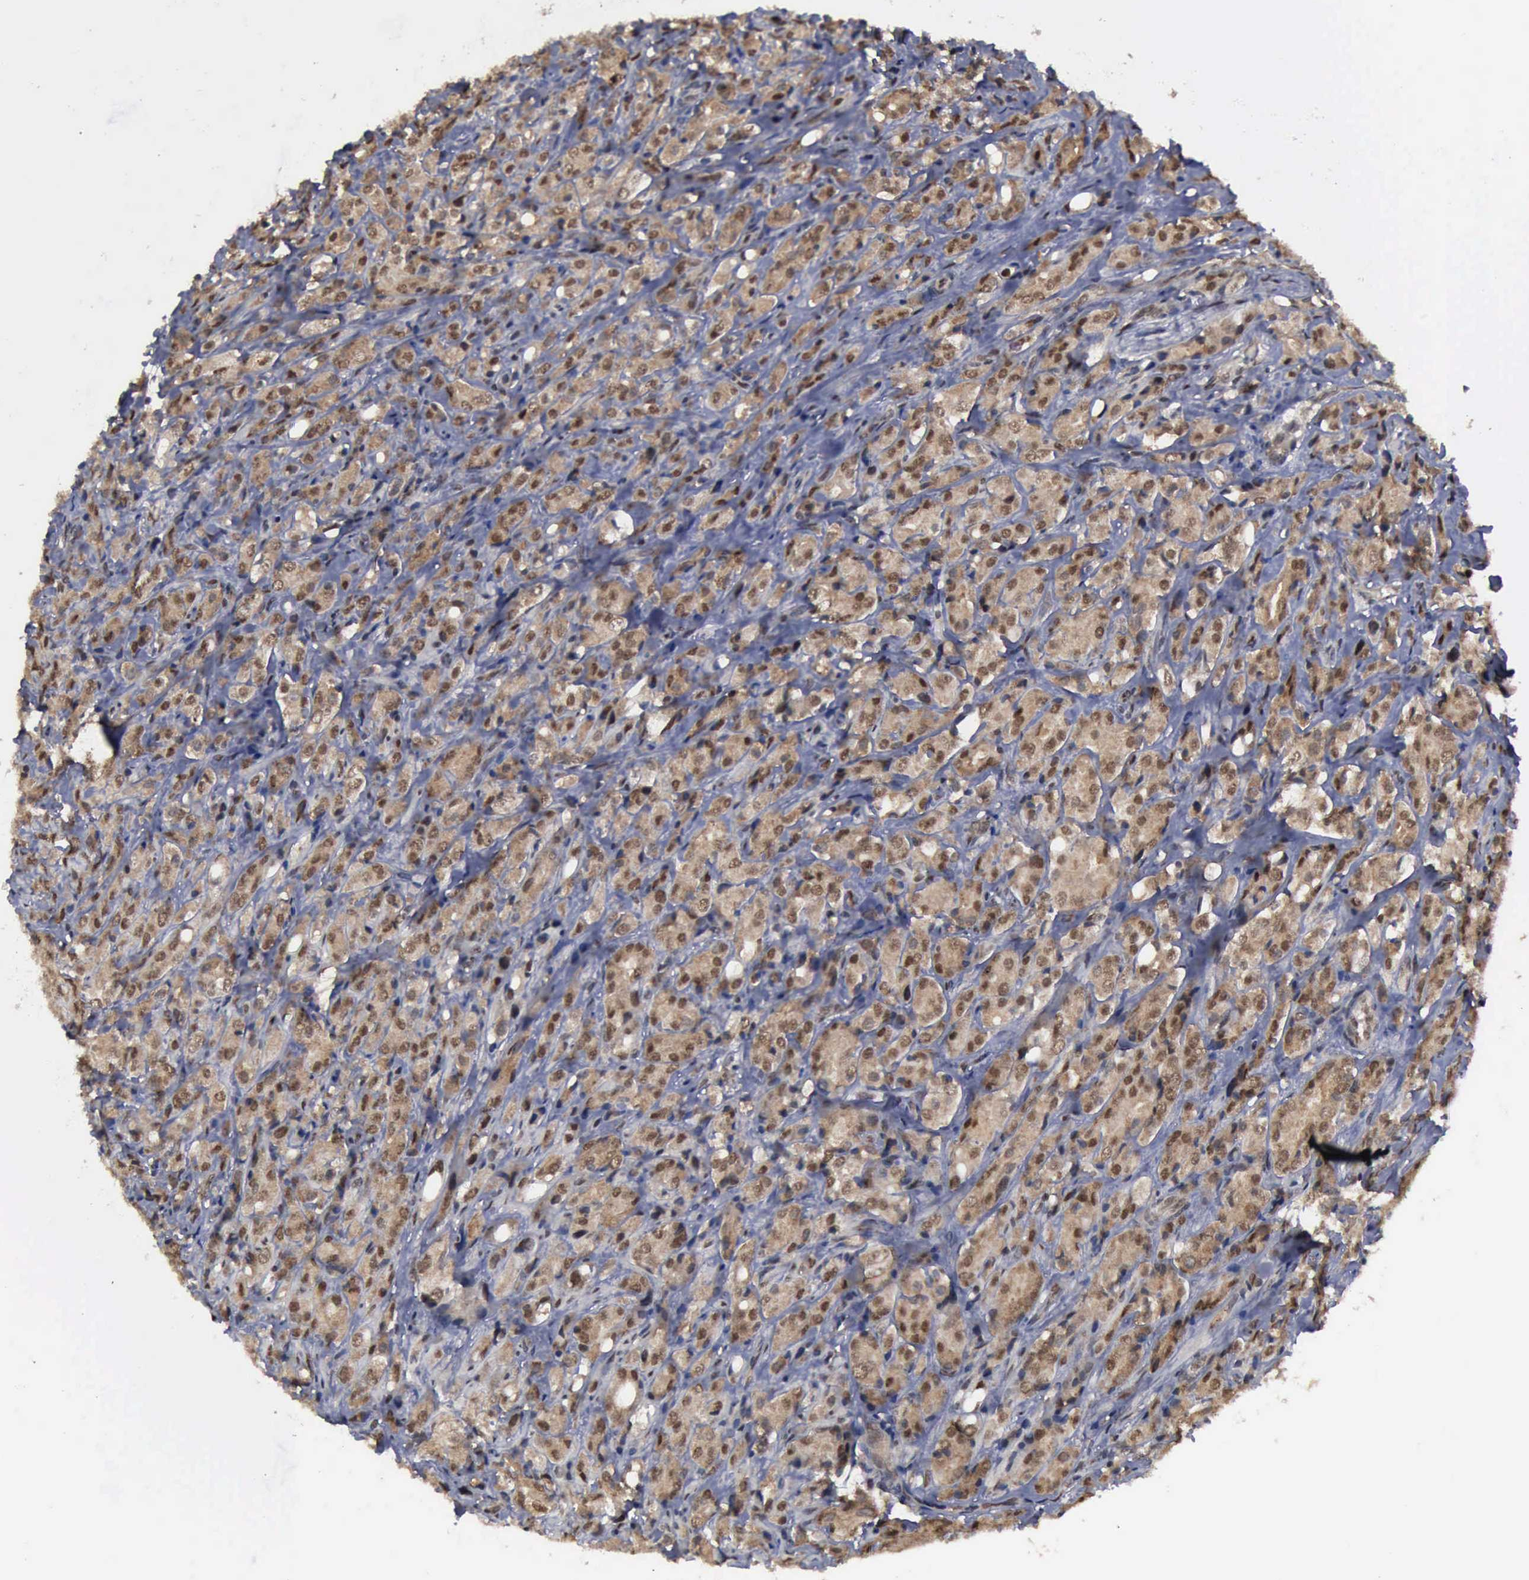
{"staining": {"intensity": "weak", "quantity": ">75%", "location": "cytoplasmic/membranous,nuclear"}, "tissue": "prostate cancer", "cell_type": "Tumor cells", "image_type": "cancer", "snomed": [{"axis": "morphology", "description": "Adenocarcinoma, High grade"}, {"axis": "topography", "description": "Prostate"}], "caption": "A low amount of weak cytoplasmic/membranous and nuclear staining is appreciated in approximately >75% of tumor cells in prostate cancer (adenocarcinoma (high-grade)) tissue. The protein is stained brown, and the nuclei are stained in blue (DAB (3,3'-diaminobenzidine) IHC with brightfield microscopy, high magnification).", "gene": "RTCB", "patient": {"sex": "male", "age": 68}}